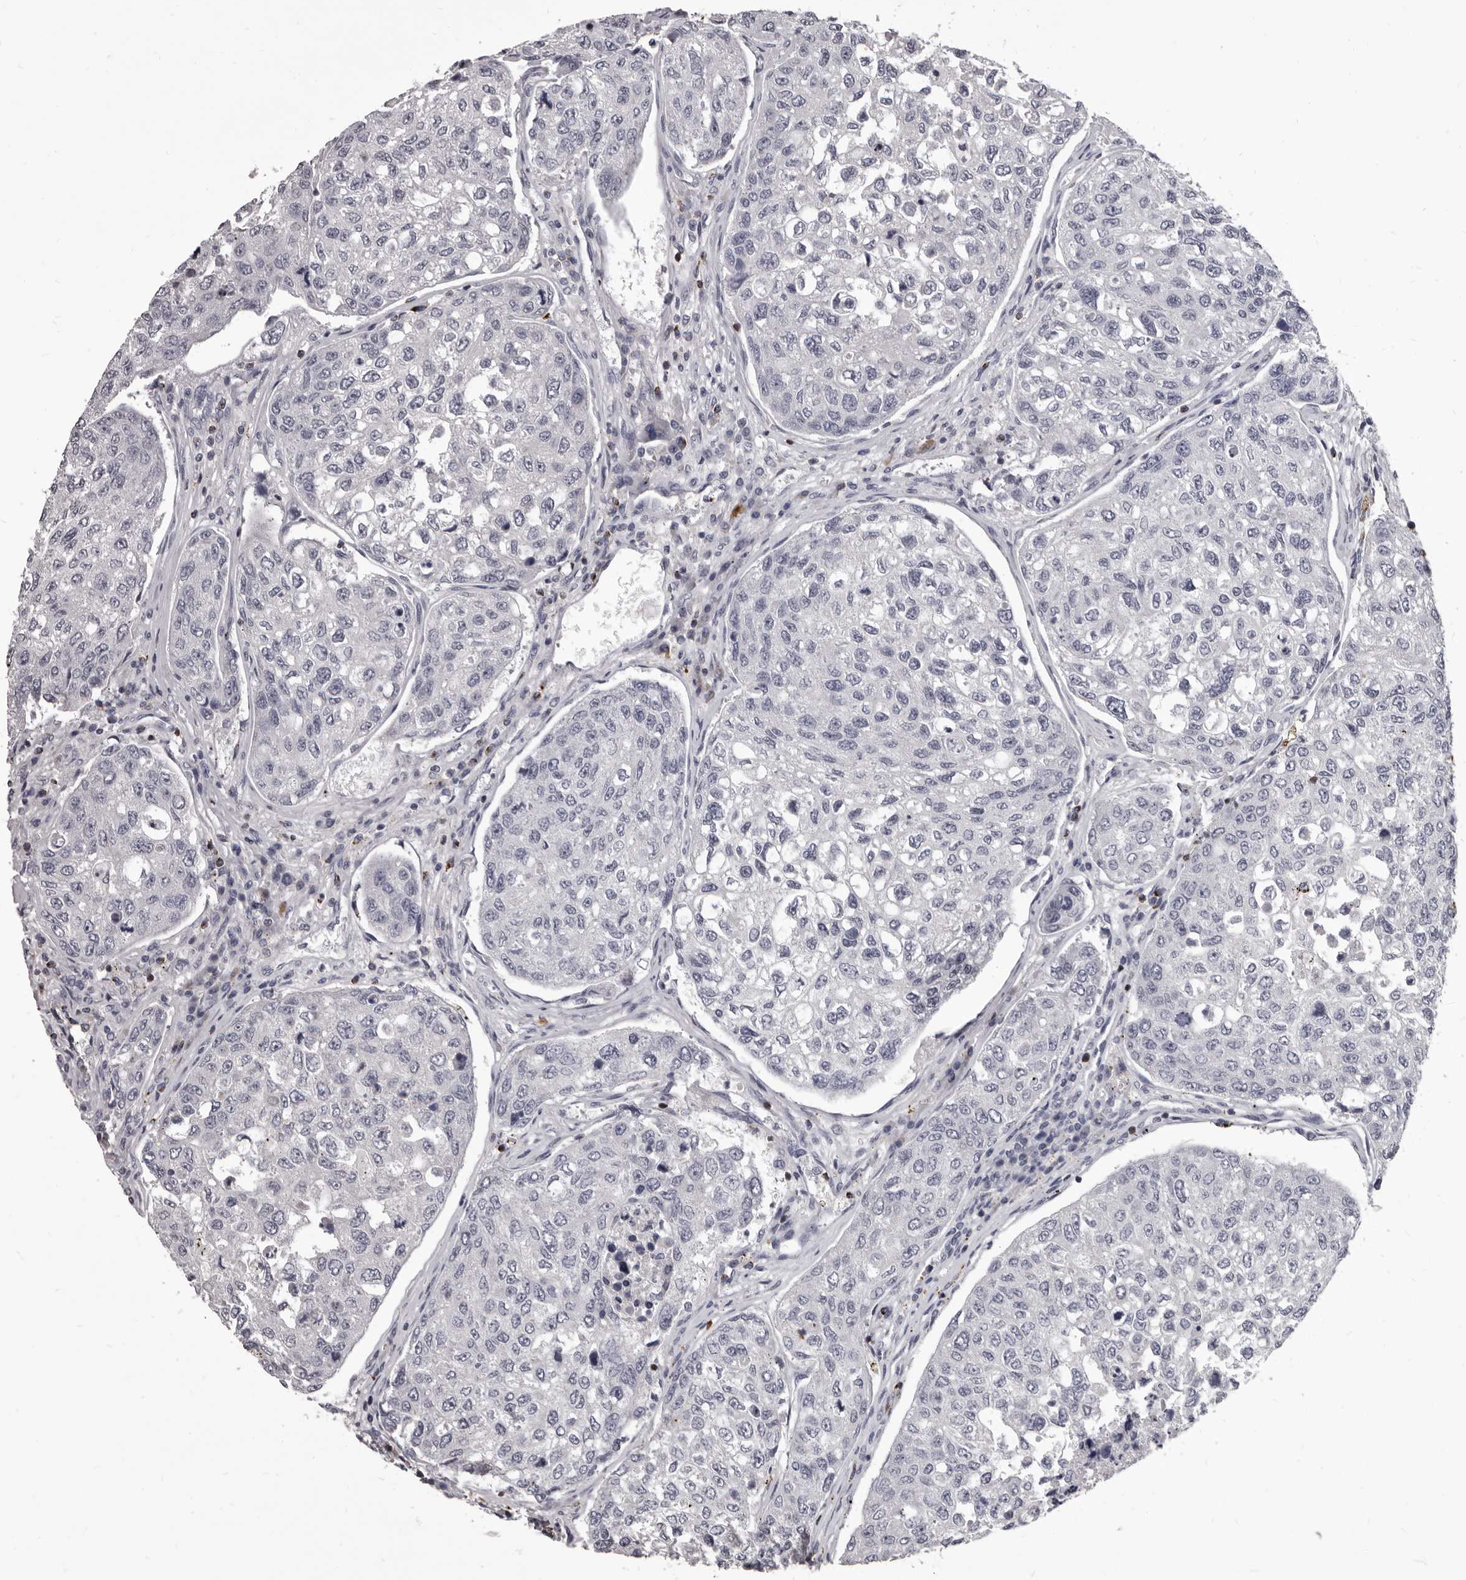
{"staining": {"intensity": "negative", "quantity": "none", "location": "none"}, "tissue": "urothelial cancer", "cell_type": "Tumor cells", "image_type": "cancer", "snomed": [{"axis": "morphology", "description": "Urothelial carcinoma, High grade"}, {"axis": "topography", "description": "Lymph node"}, {"axis": "topography", "description": "Urinary bladder"}], "caption": "High-grade urothelial carcinoma was stained to show a protein in brown. There is no significant staining in tumor cells.", "gene": "GZMH", "patient": {"sex": "male", "age": 51}}